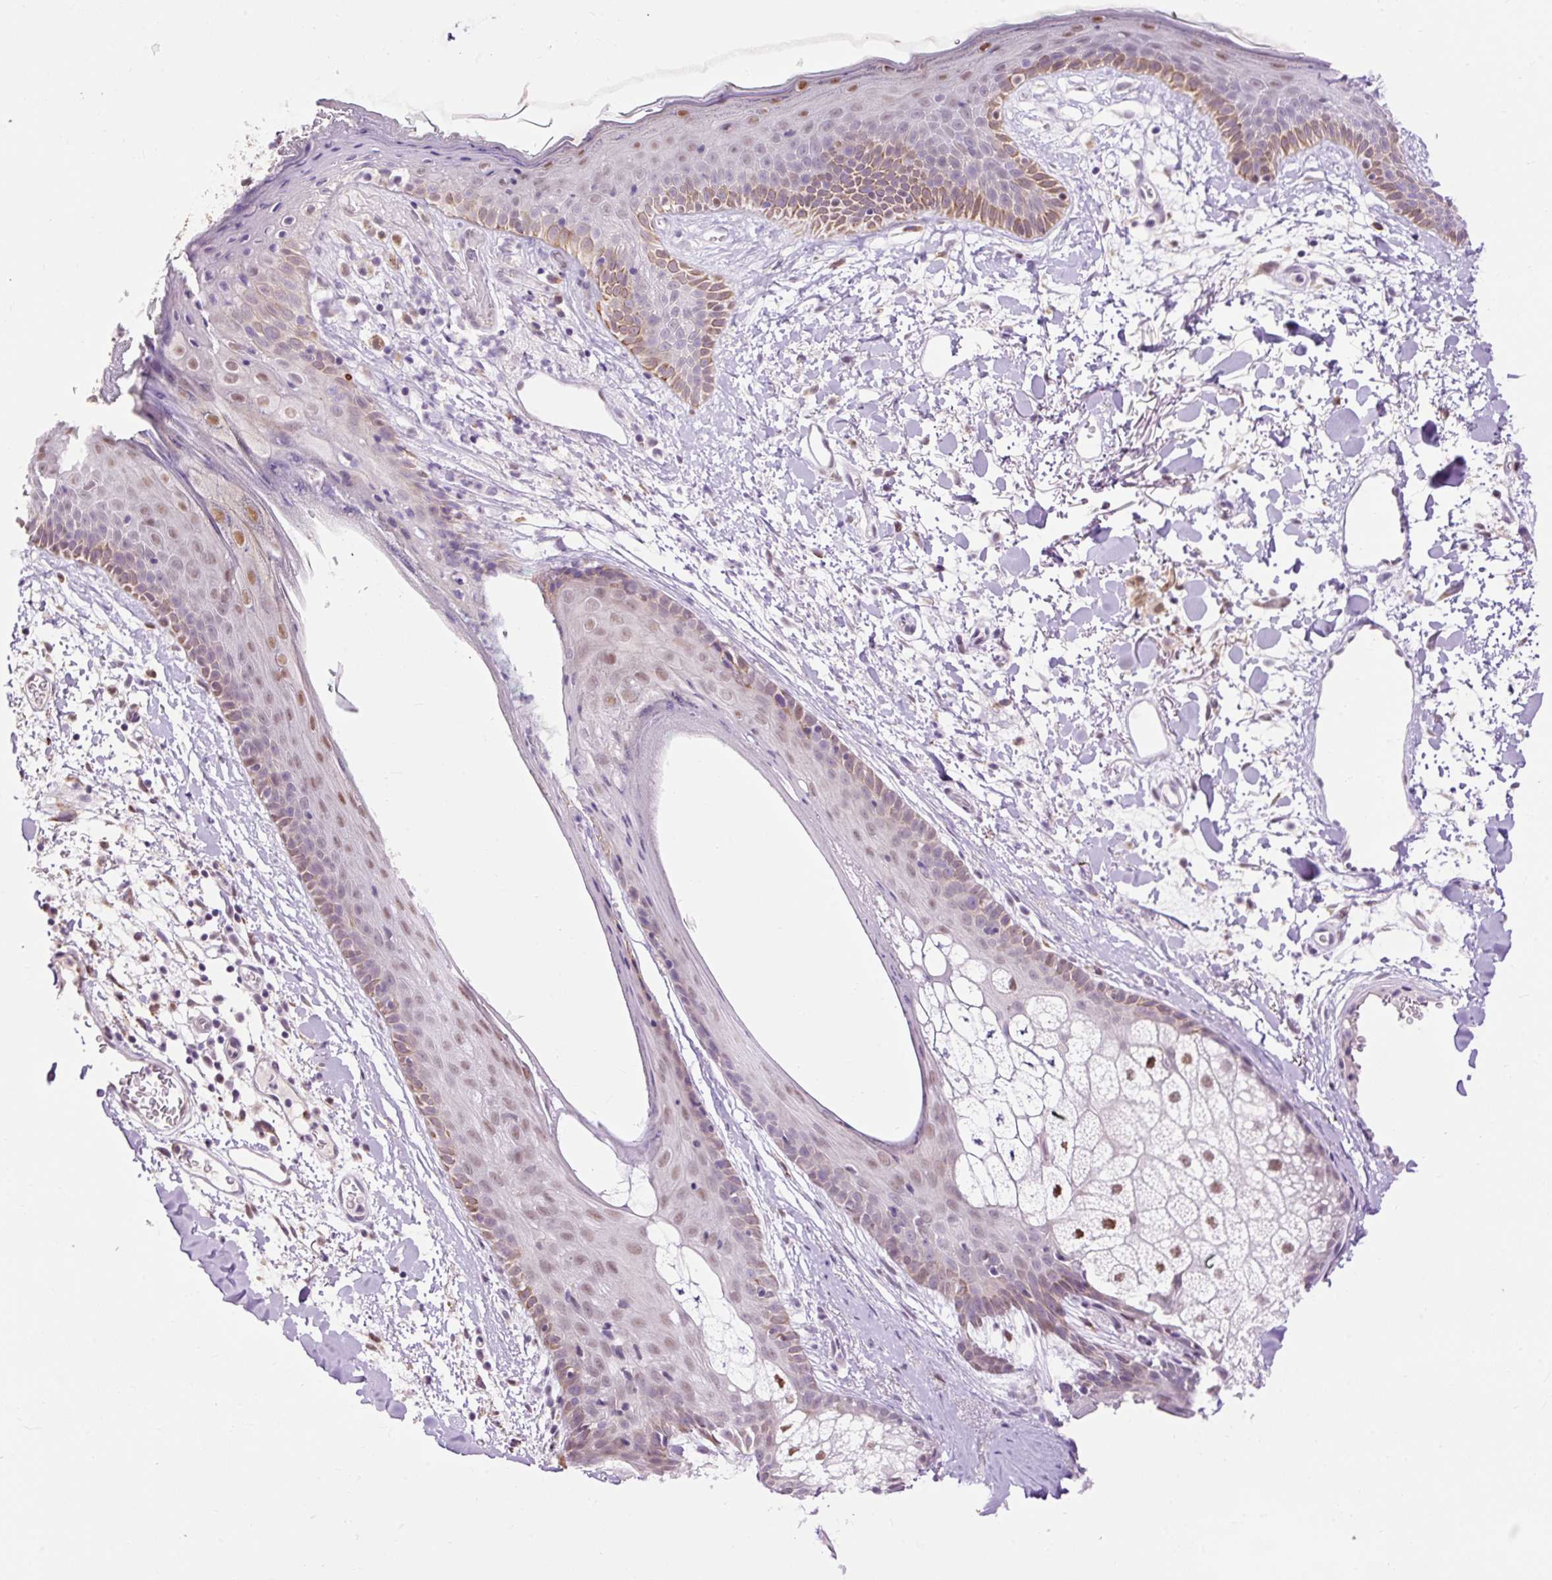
{"staining": {"intensity": "negative", "quantity": "none", "location": "none"}, "tissue": "skin", "cell_type": "Fibroblasts", "image_type": "normal", "snomed": [{"axis": "morphology", "description": "Normal tissue, NOS"}, {"axis": "topography", "description": "Skin"}], "caption": "Fibroblasts are negative for protein expression in normal human skin.", "gene": "LY86", "patient": {"sex": "male", "age": 79}}